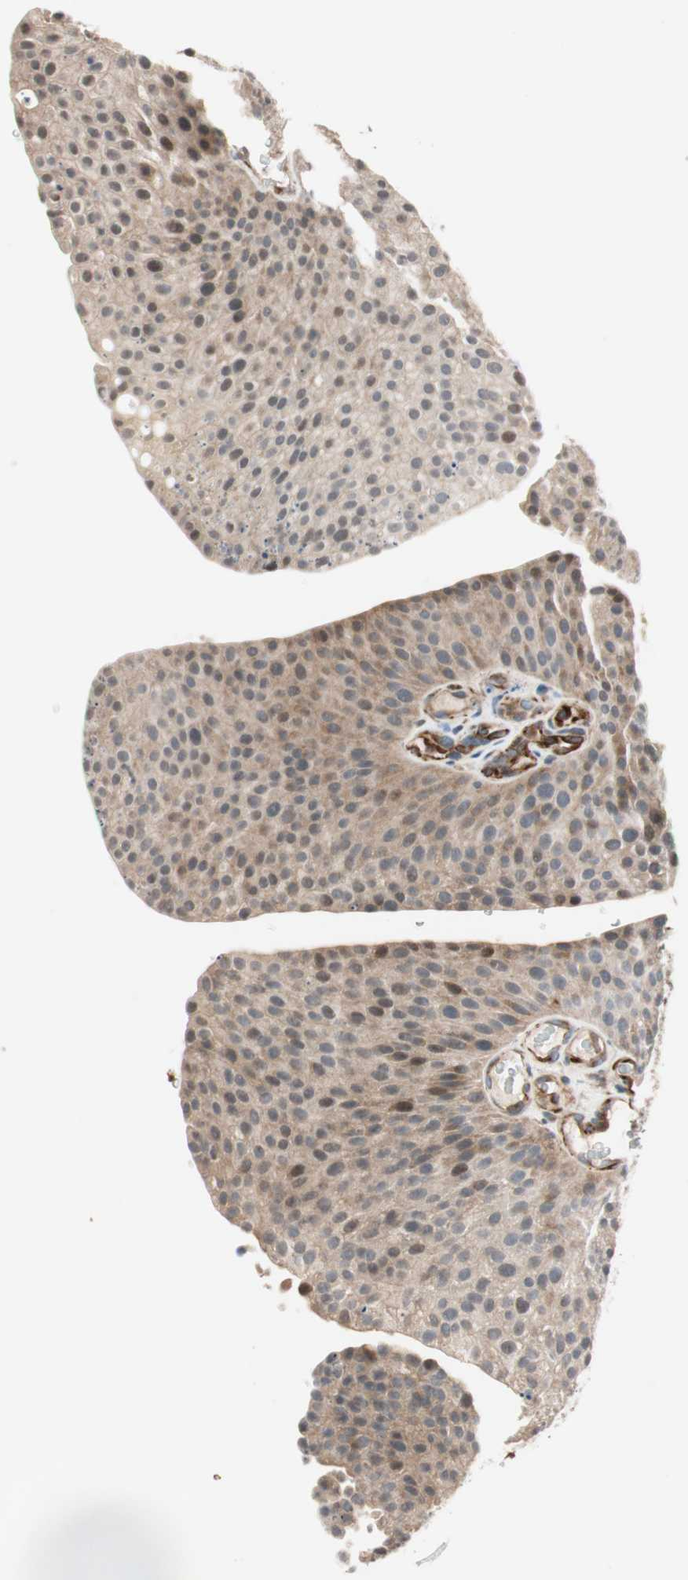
{"staining": {"intensity": "weak", "quantity": ">75%", "location": "cytoplasmic/membranous"}, "tissue": "urothelial cancer", "cell_type": "Tumor cells", "image_type": "cancer", "snomed": [{"axis": "morphology", "description": "Urothelial carcinoma, Low grade"}, {"axis": "topography", "description": "Smooth muscle"}, {"axis": "topography", "description": "Urinary bladder"}], "caption": "IHC (DAB) staining of urothelial carcinoma (low-grade) exhibits weak cytoplasmic/membranous protein positivity in about >75% of tumor cells.", "gene": "PIK3R3", "patient": {"sex": "male", "age": 60}}